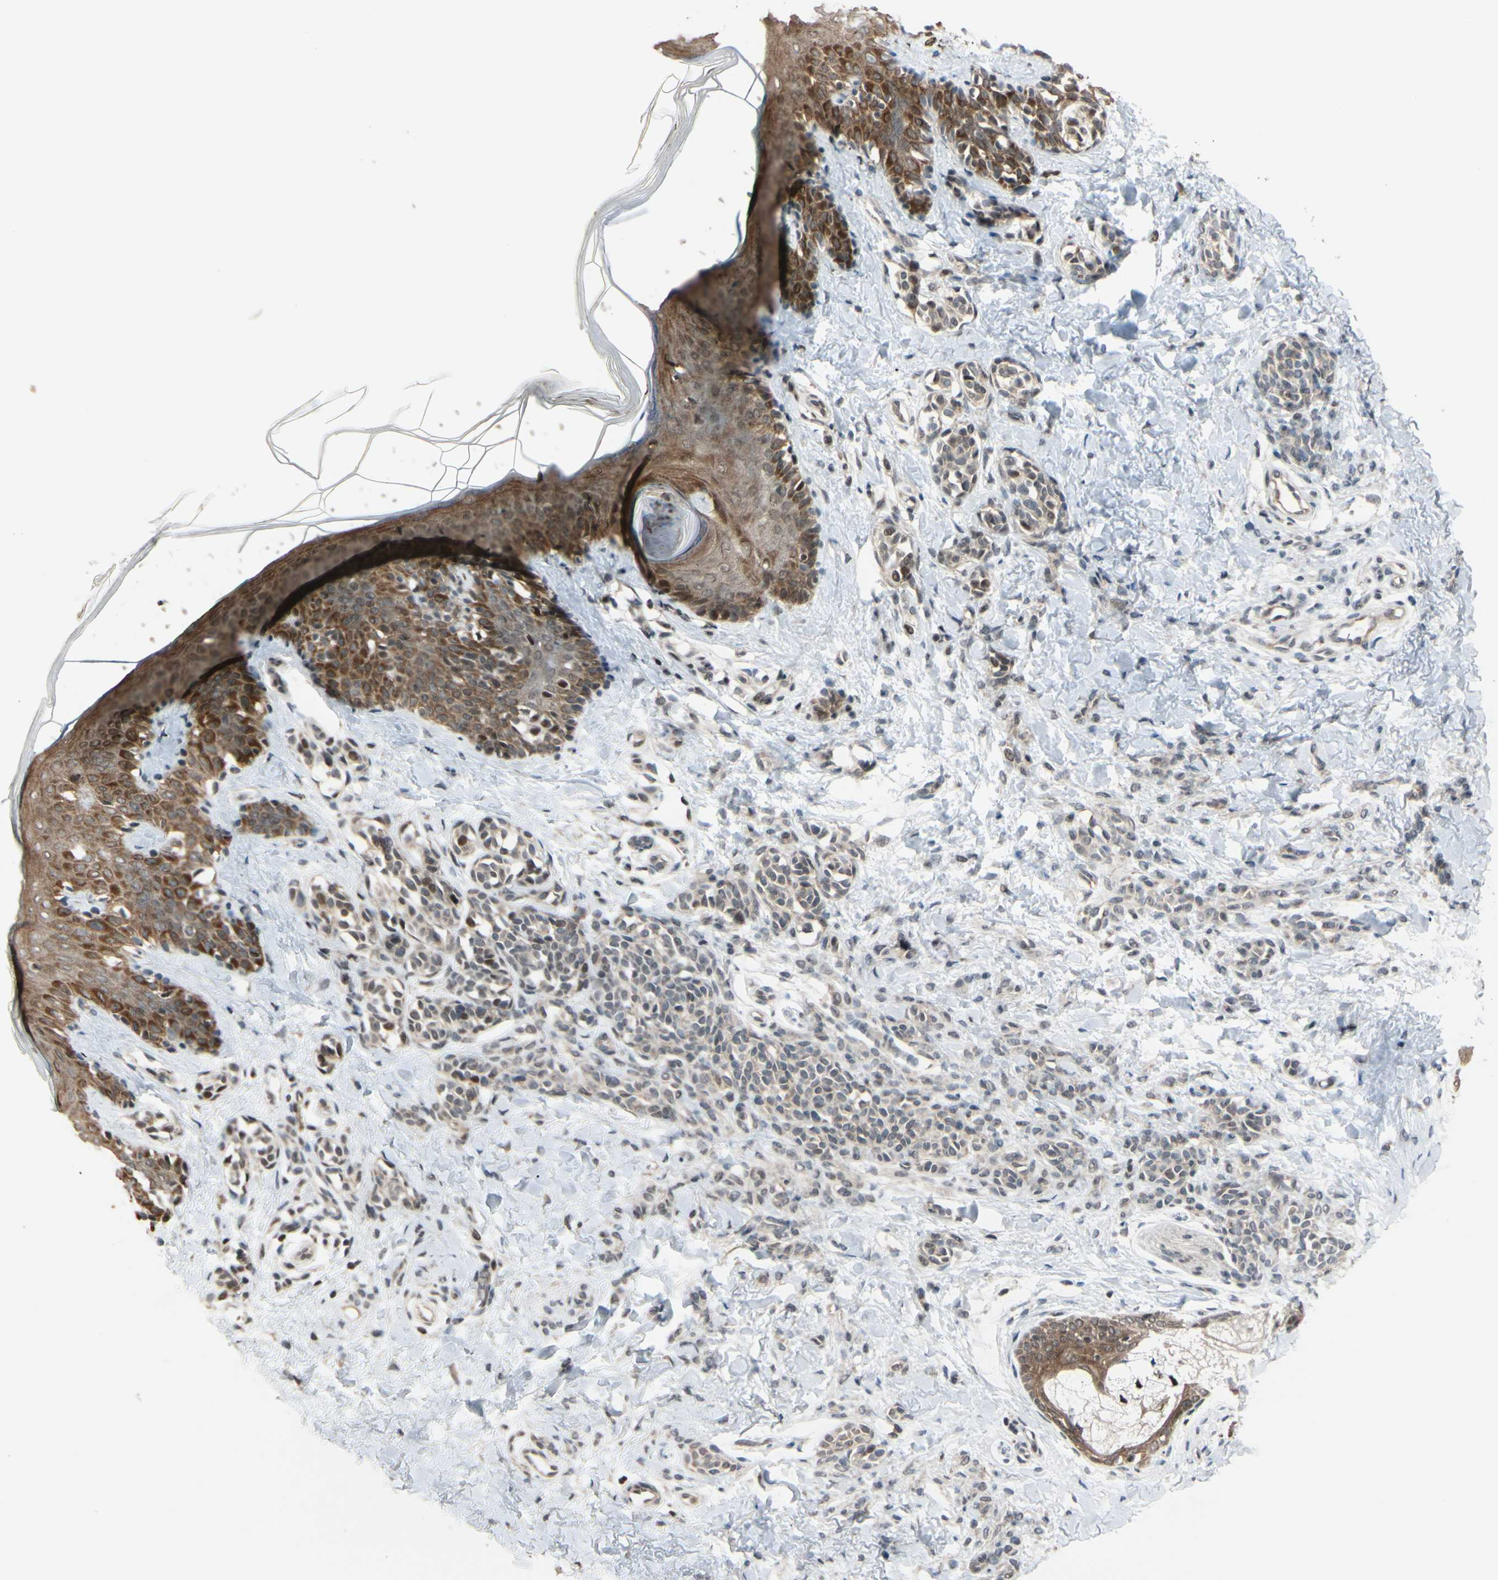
{"staining": {"intensity": "moderate", "quantity": "25%-75%", "location": "cytoplasmic/membranous,nuclear"}, "tissue": "skin", "cell_type": "Fibroblasts", "image_type": "normal", "snomed": [{"axis": "morphology", "description": "Normal tissue, NOS"}, {"axis": "topography", "description": "Skin"}], "caption": "A brown stain shows moderate cytoplasmic/membranous,nuclear staining of a protein in fibroblasts of benign human skin.", "gene": "BRMS1", "patient": {"sex": "male", "age": 16}}